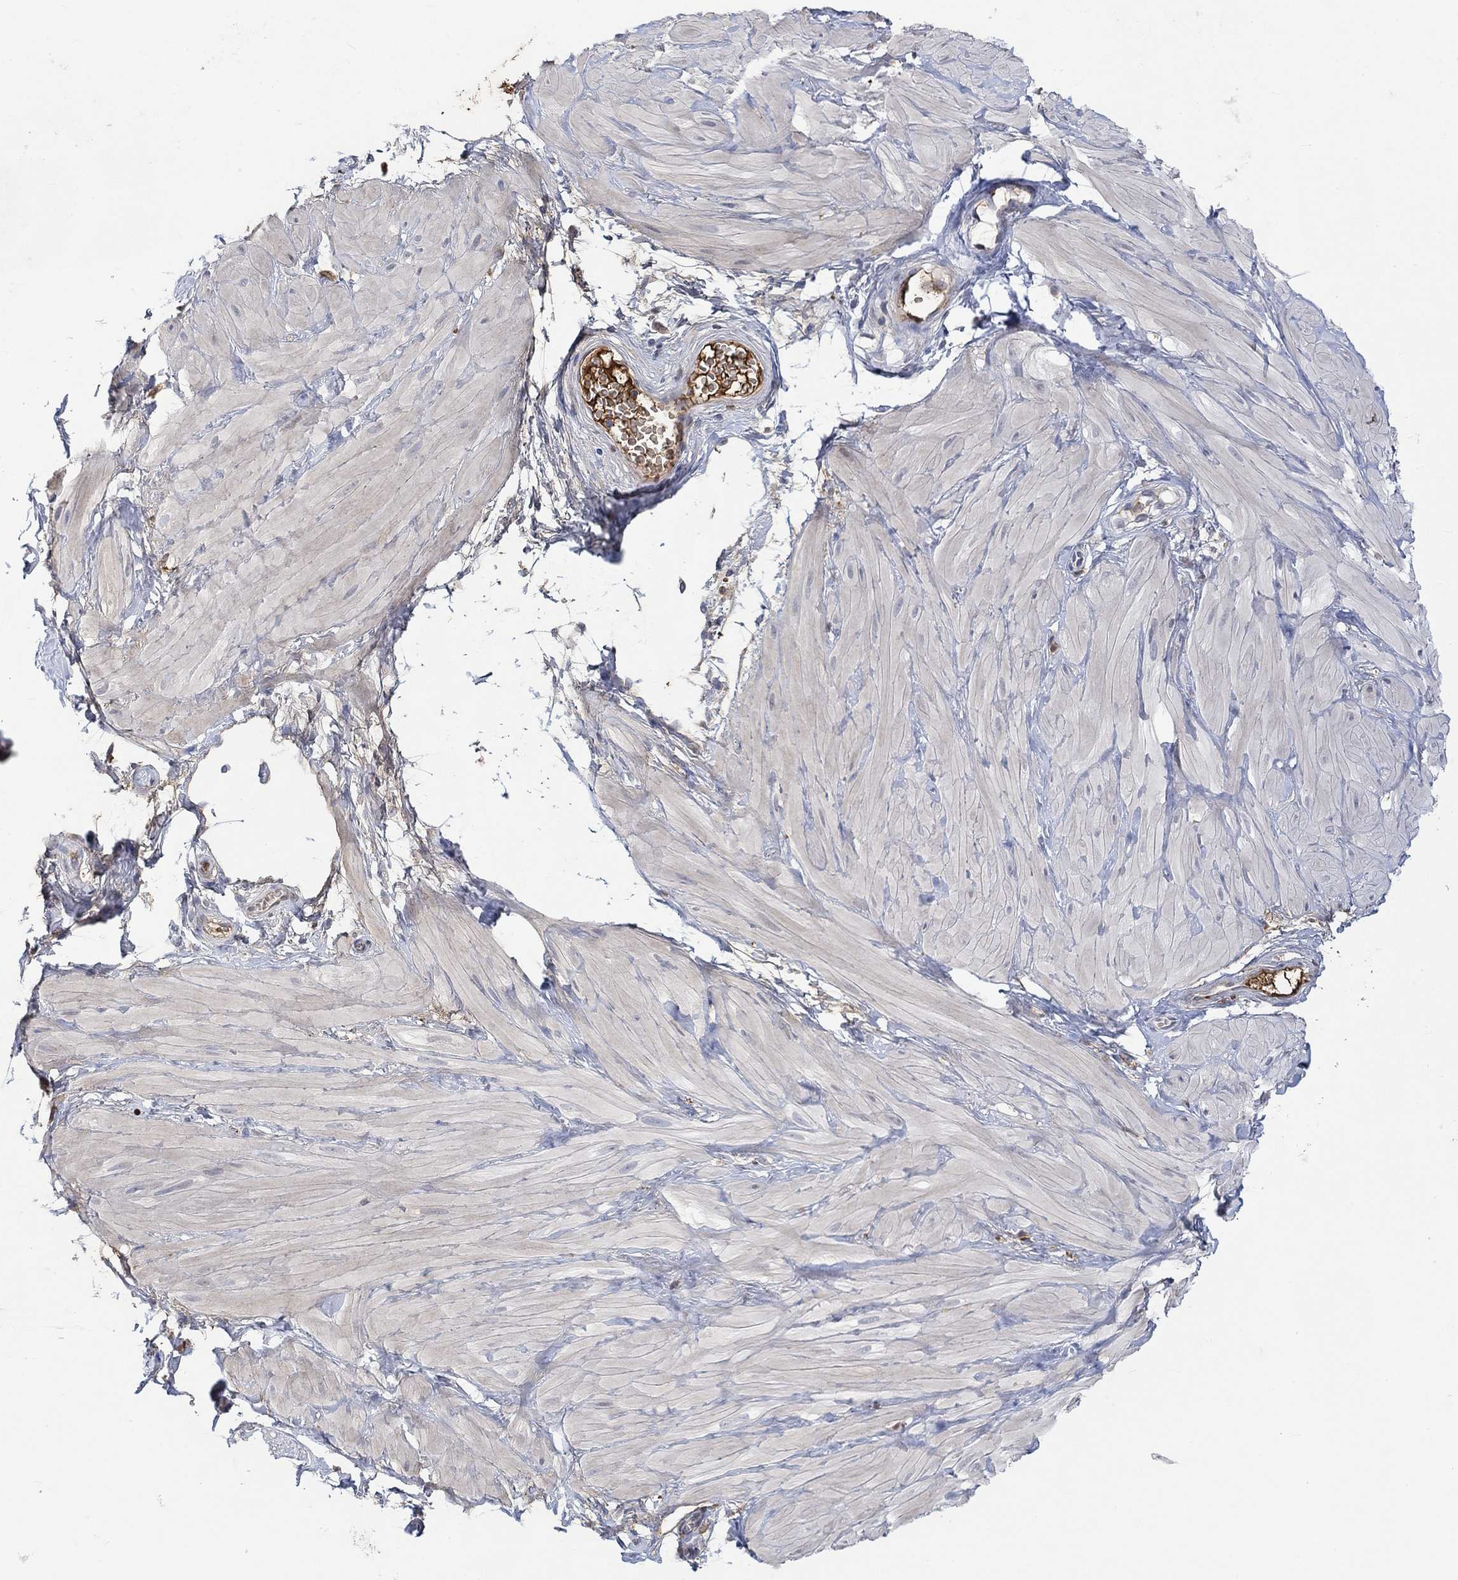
{"staining": {"intensity": "negative", "quantity": "none", "location": "none"}, "tissue": "adipose tissue", "cell_type": "Adipocytes", "image_type": "normal", "snomed": [{"axis": "morphology", "description": "Normal tissue, NOS"}, {"axis": "topography", "description": "Smooth muscle"}, {"axis": "topography", "description": "Peripheral nerve tissue"}], "caption": "Adipocytes show no significant protein expression in normal adipose tissue.", "gene": "MSTN", "patient": {"sex": "male", "age": 22}}